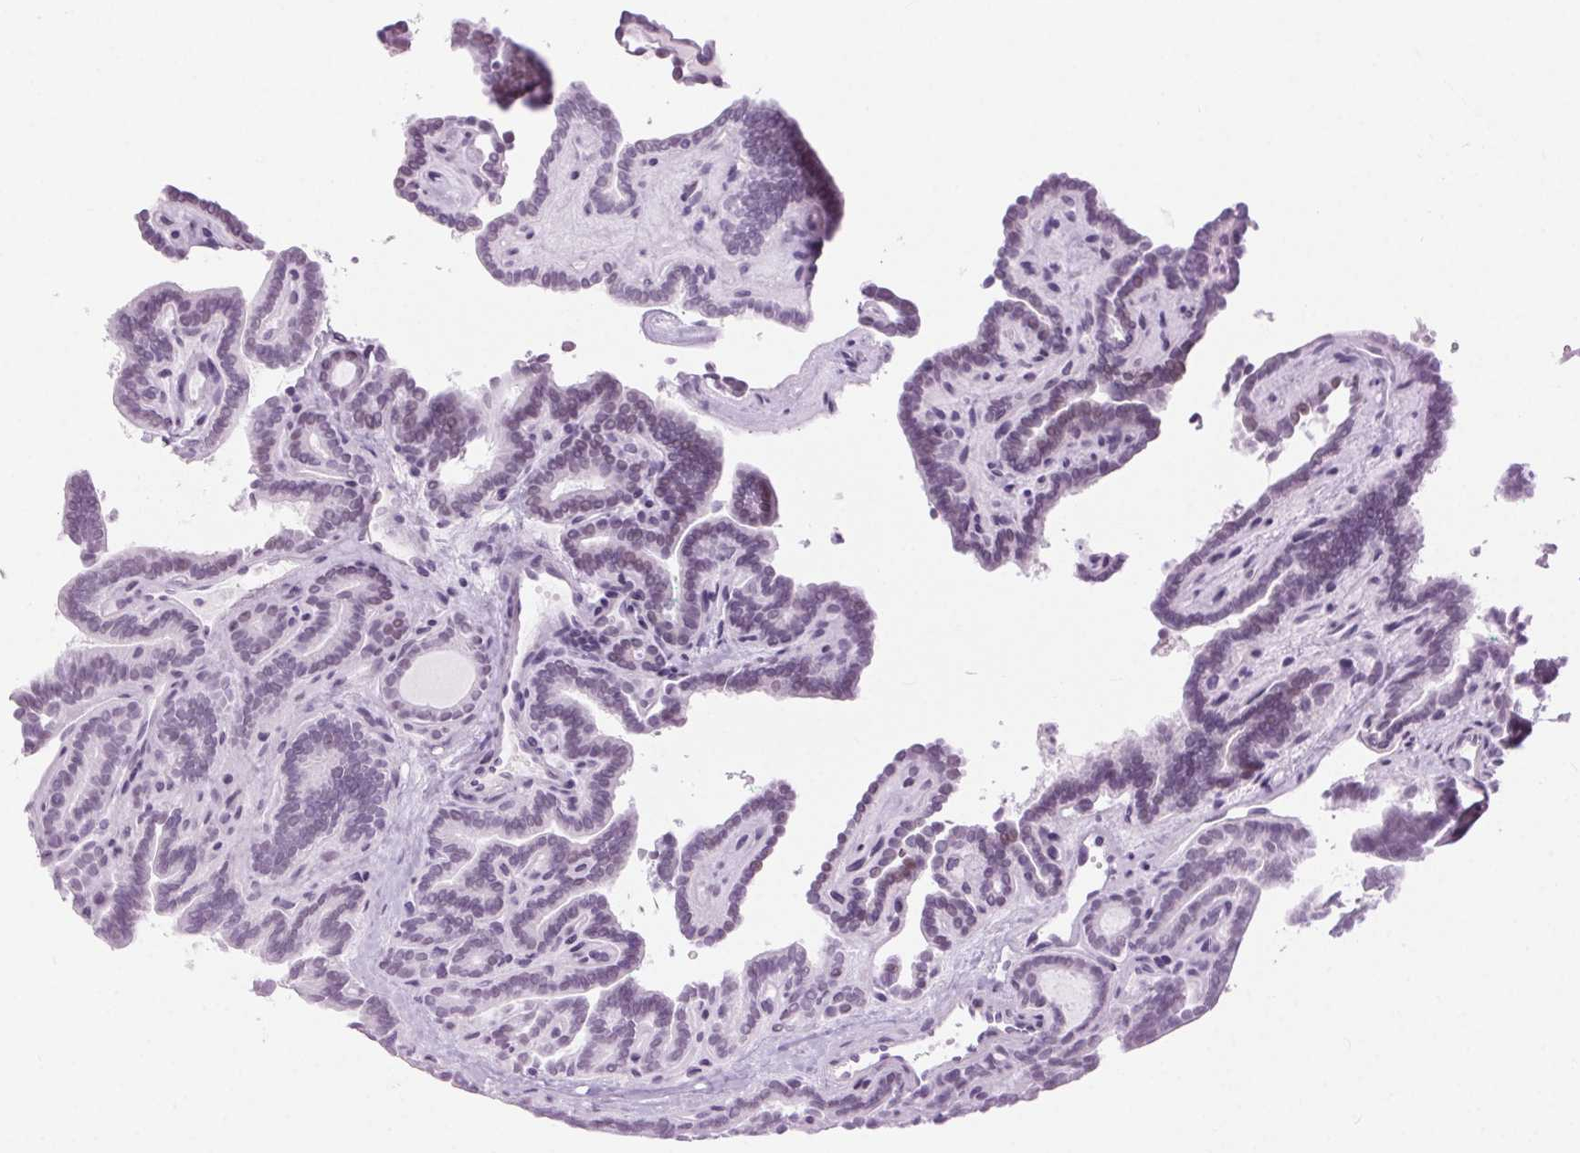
{"staining": {"intensity": "negative", "quantity": "none", "location": "none"}, "tissue": "thyroid cancer", "cell_type": "Tumor cells", "image_type": "cancer", "snomed": [{"axis": "morphology", "description": "Papillary adenocarcinoma, NOS"}, {"axis": "topography", "description": "Thyroid gland"}], "caption": "This image is of thyroid cancer (papillary adenocarcinoma) stained with immunohistochemistry (IHC) to label a protein in brown with the nuclei are counter-stained blue. There is no positivity in tumor cells.", "gene": "BEND2", "patient": {"sex": "female", "age": 21}}